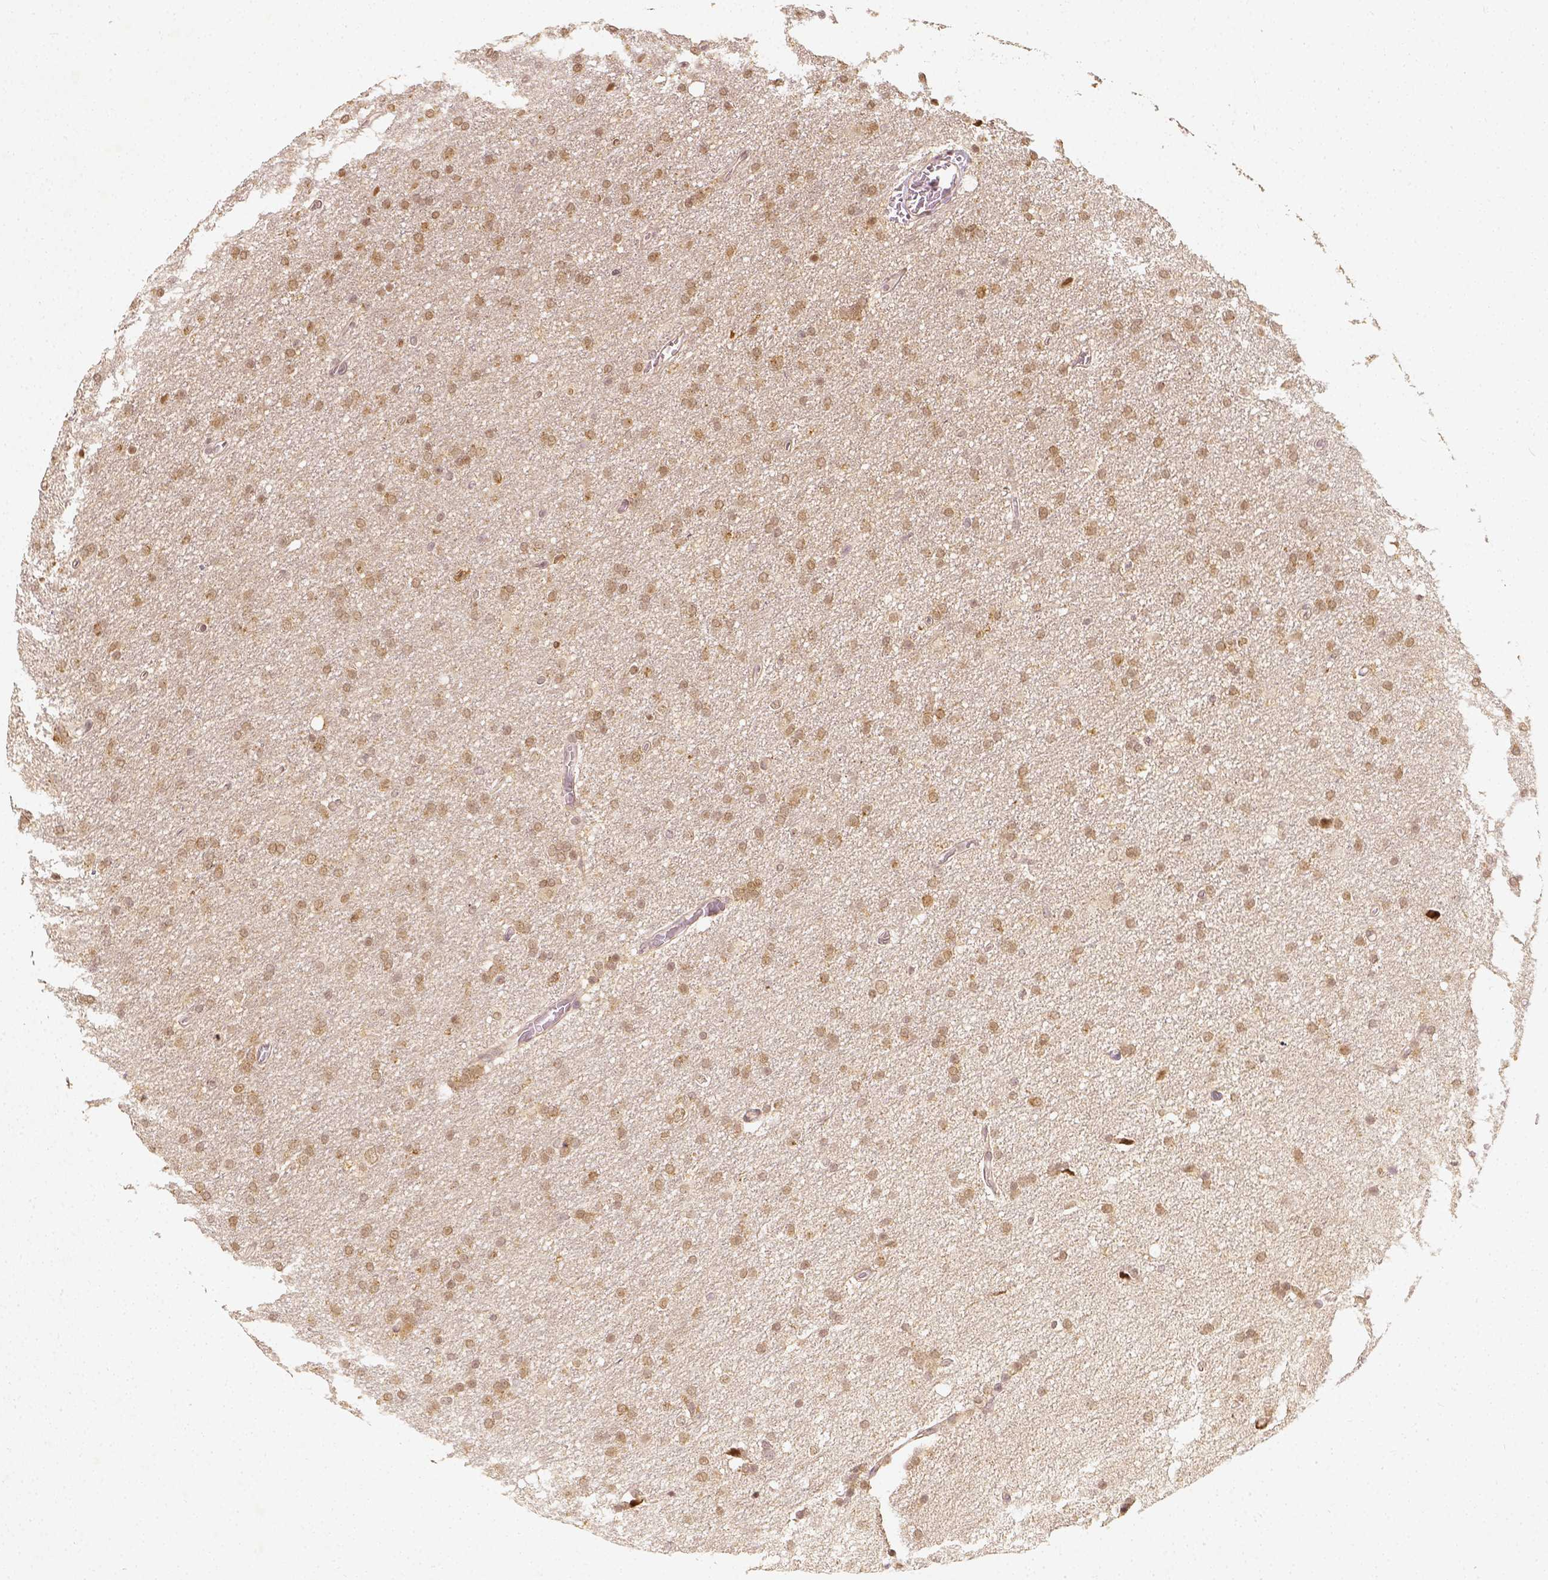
{"staining": {"intensity": "weak", "quantity": ">75%", "location": "nuclear"}, "tissue": "glioma", "cell_type": "Tumor cells", "image_type": "cancer", "snomed": [{"axis": "morphology", "description": "Glioma, malignant, High grade"}, {"axis": "topography", "description": "Cerebral cortex"}], "caption": "Weak nuclear positivity for a protein is identified in approximately >75% of tumor cells of glioma using immunohistochemistry (IHC).", "gene": "ZMAT3", "patient": {"sex": "male", "age": 70}}